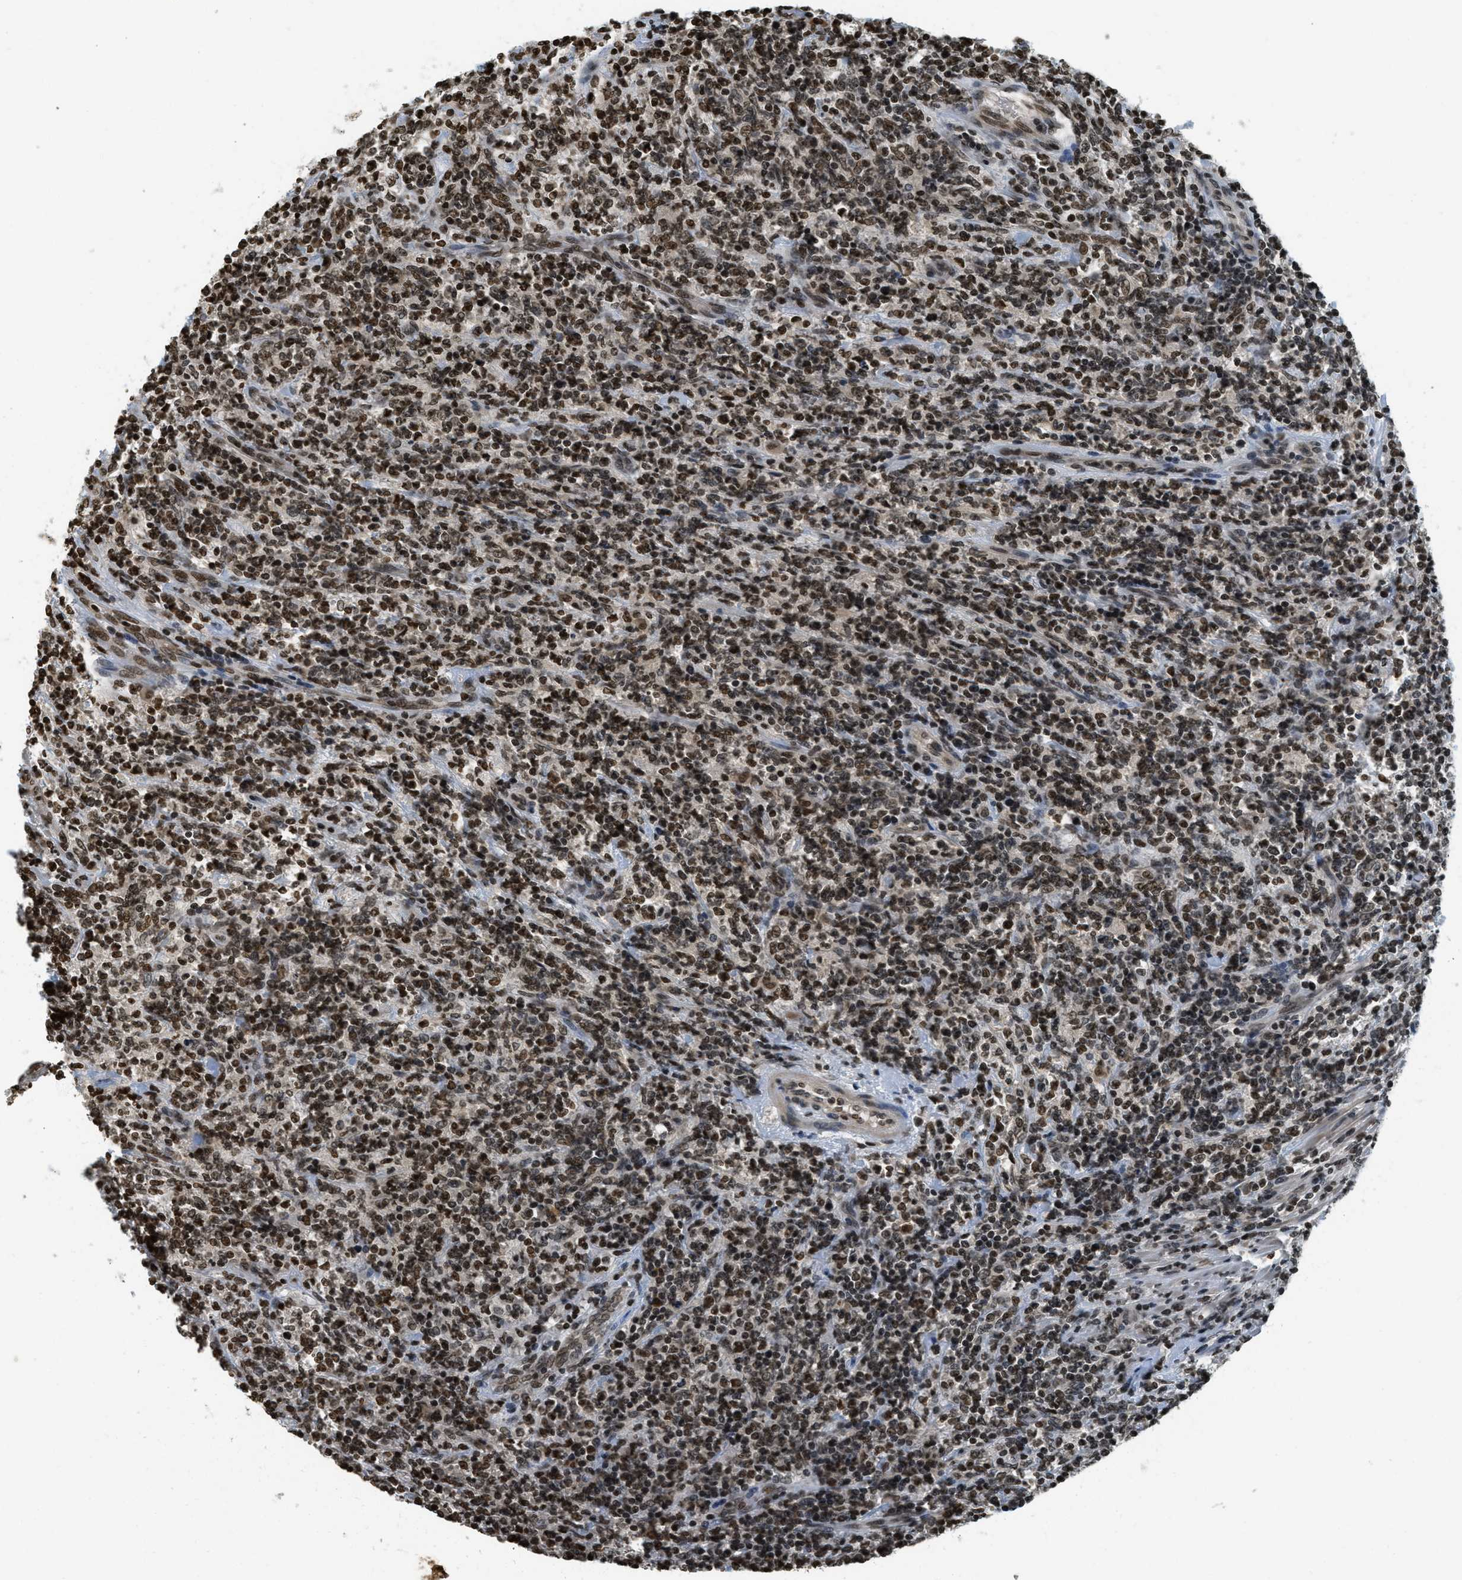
{"staining": {"intensity": "strong", "quantity": ">75%", "location": "nuclear"}, "tissue": "lymphoma", "cell_type": "Tumor cells", "image_type": "cancer", "snomed": [{"axis": "morphology", "description": "Malignant lymphoma, non-Hodgkin's type, High grade"}, {"axis": "topography", "description": "Soft tissue"}], "caption": "An immunohistochemistry (IHC) micrograph of tumor tissue is shown. Protein staining in brown highlights strong nuclear positivity in lymphoma within tumor cells.", "gene": "LDB2", "patient": {"sex": "male", "age": 18}}